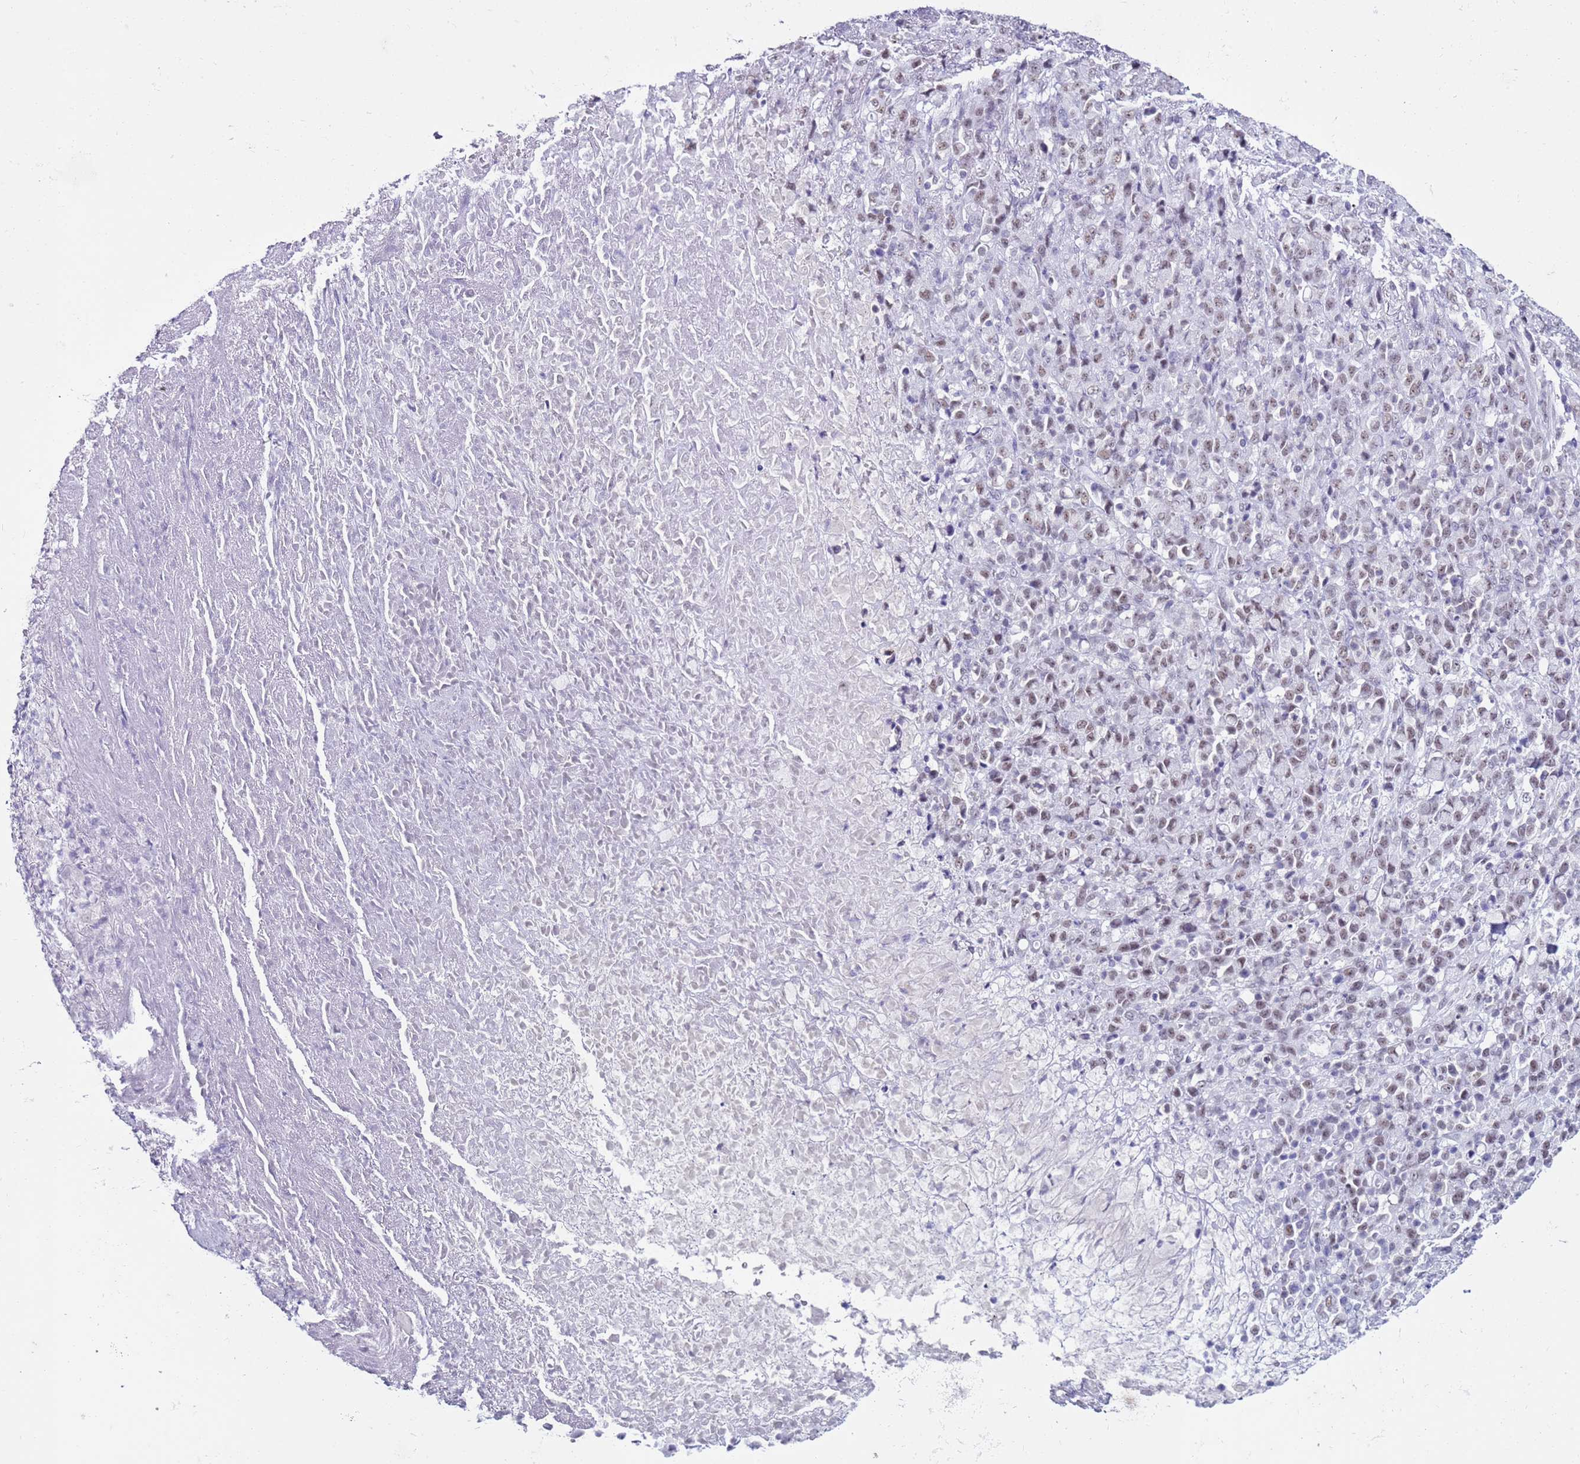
{"staining": {"intensity": "weak", "quantity": ">75%", "location": "nuclear"}, "tissue": "stomach cancer", "cell_type": "Tumor cells", "image_type": "cancer", "snomed": [{"axis": "morphology", "description": "Normal tissue, NOS"}, {"axis": "morphology", "description": "Adenocarcinoma, NOS"}, {"axis": "topography", "description": "Stomach"}], "caption": "Tumor cells reveal weak nuclear positivity in about >75% of cells in stomach cancer (adenocarcinoma). (DAB (3,3'-diaminobenzidine) IHC with brightfield microscopy, high magnification).", "gene": "DHX15", "patient": {"sex": "female", "age": 79}}